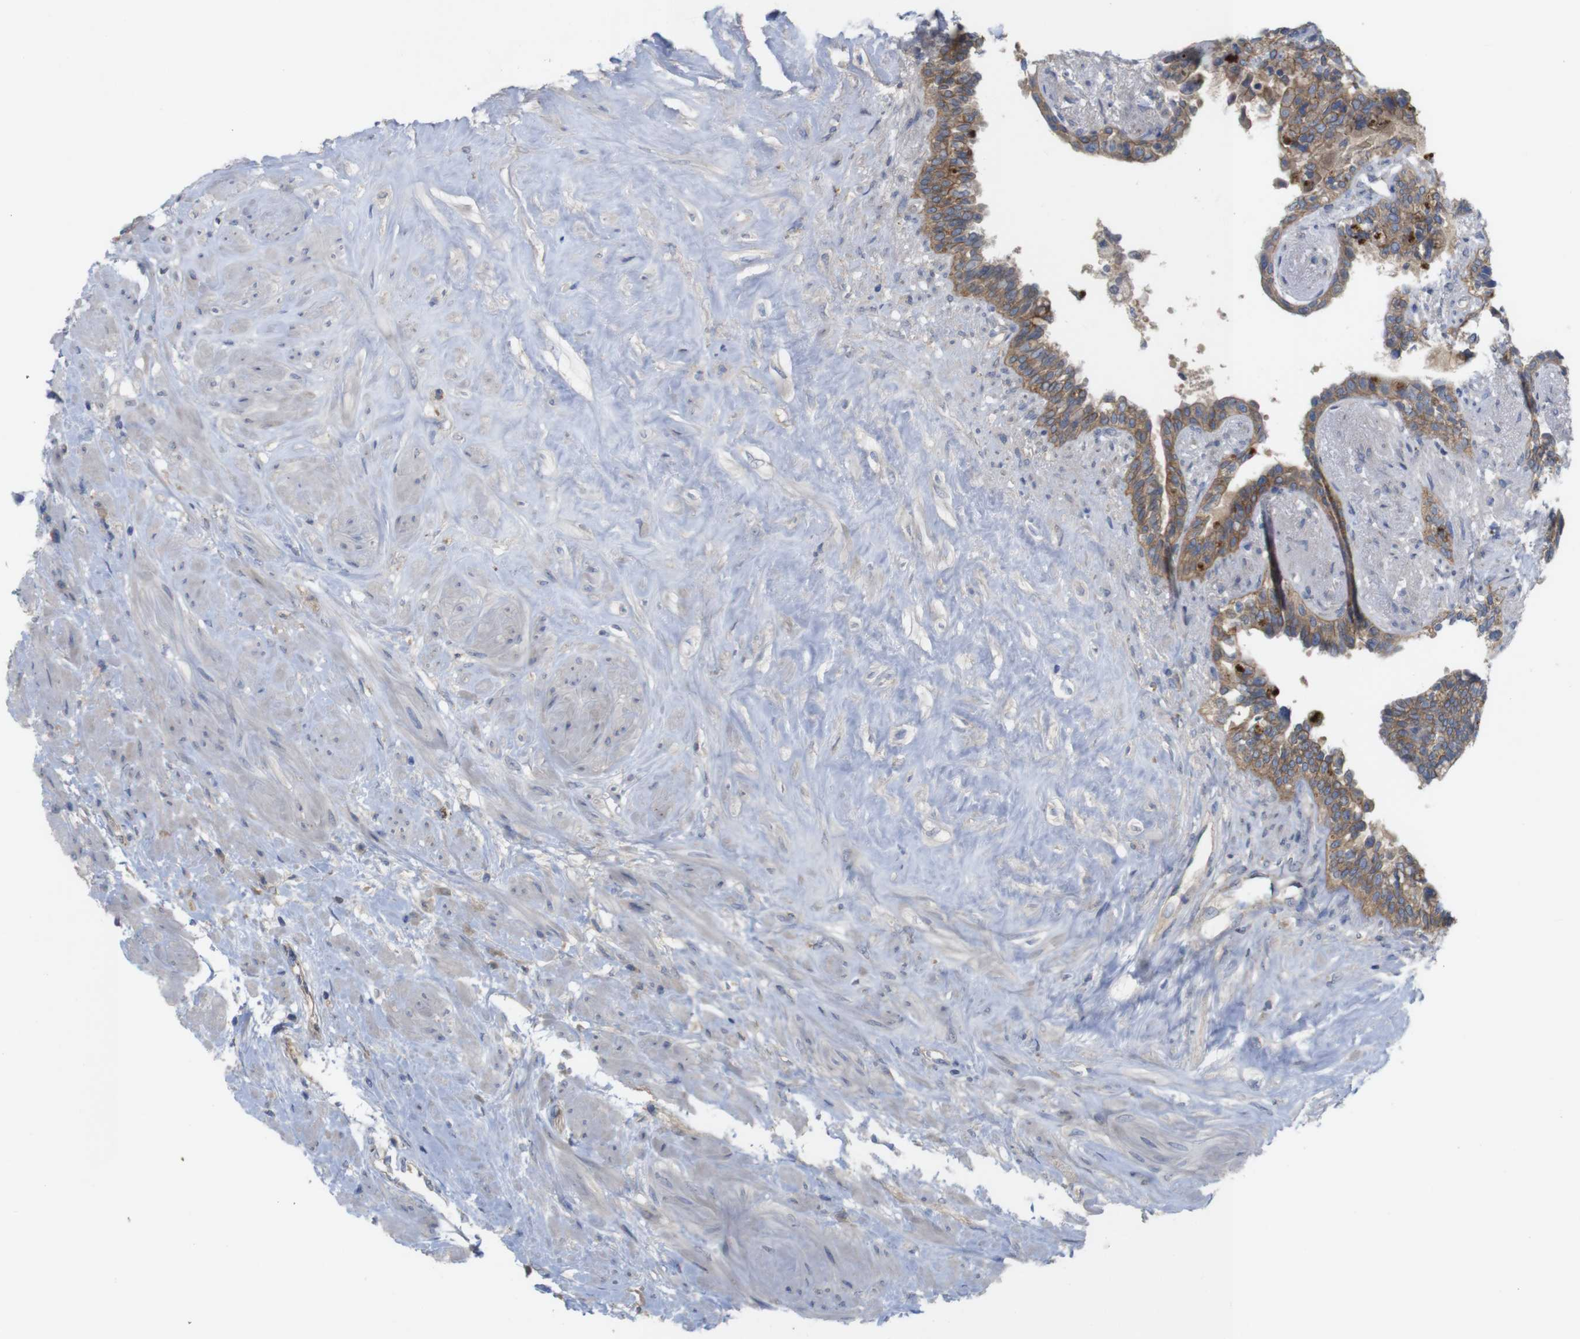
{"staining": {"intensity": "moderate", "quantity": ">75%", "location": "cytoplasmic/membranous"}, "tissue": "seminal vesicle", "cell_type": "Glandular cells", "image_type": "normal", "snomed": [{"axis": "morphology", "description": "Normal tissue, NOS"}, {"axis": "topography", "description": "Seminal veicle"}], "caption": "Benign seminal vesicle exhibits moderate cytoplasmic/membranous staining in approximately >75% of glandular cells, visualized by immunohistochemistry. The staining was performed using DAB to visualize the protein expression in brown, while the nuclei were stained in blue with hematoxylin (Magnification: 20x).", "gene": "KIDINS220", "patient": {"sex": "male", "age": 63}}